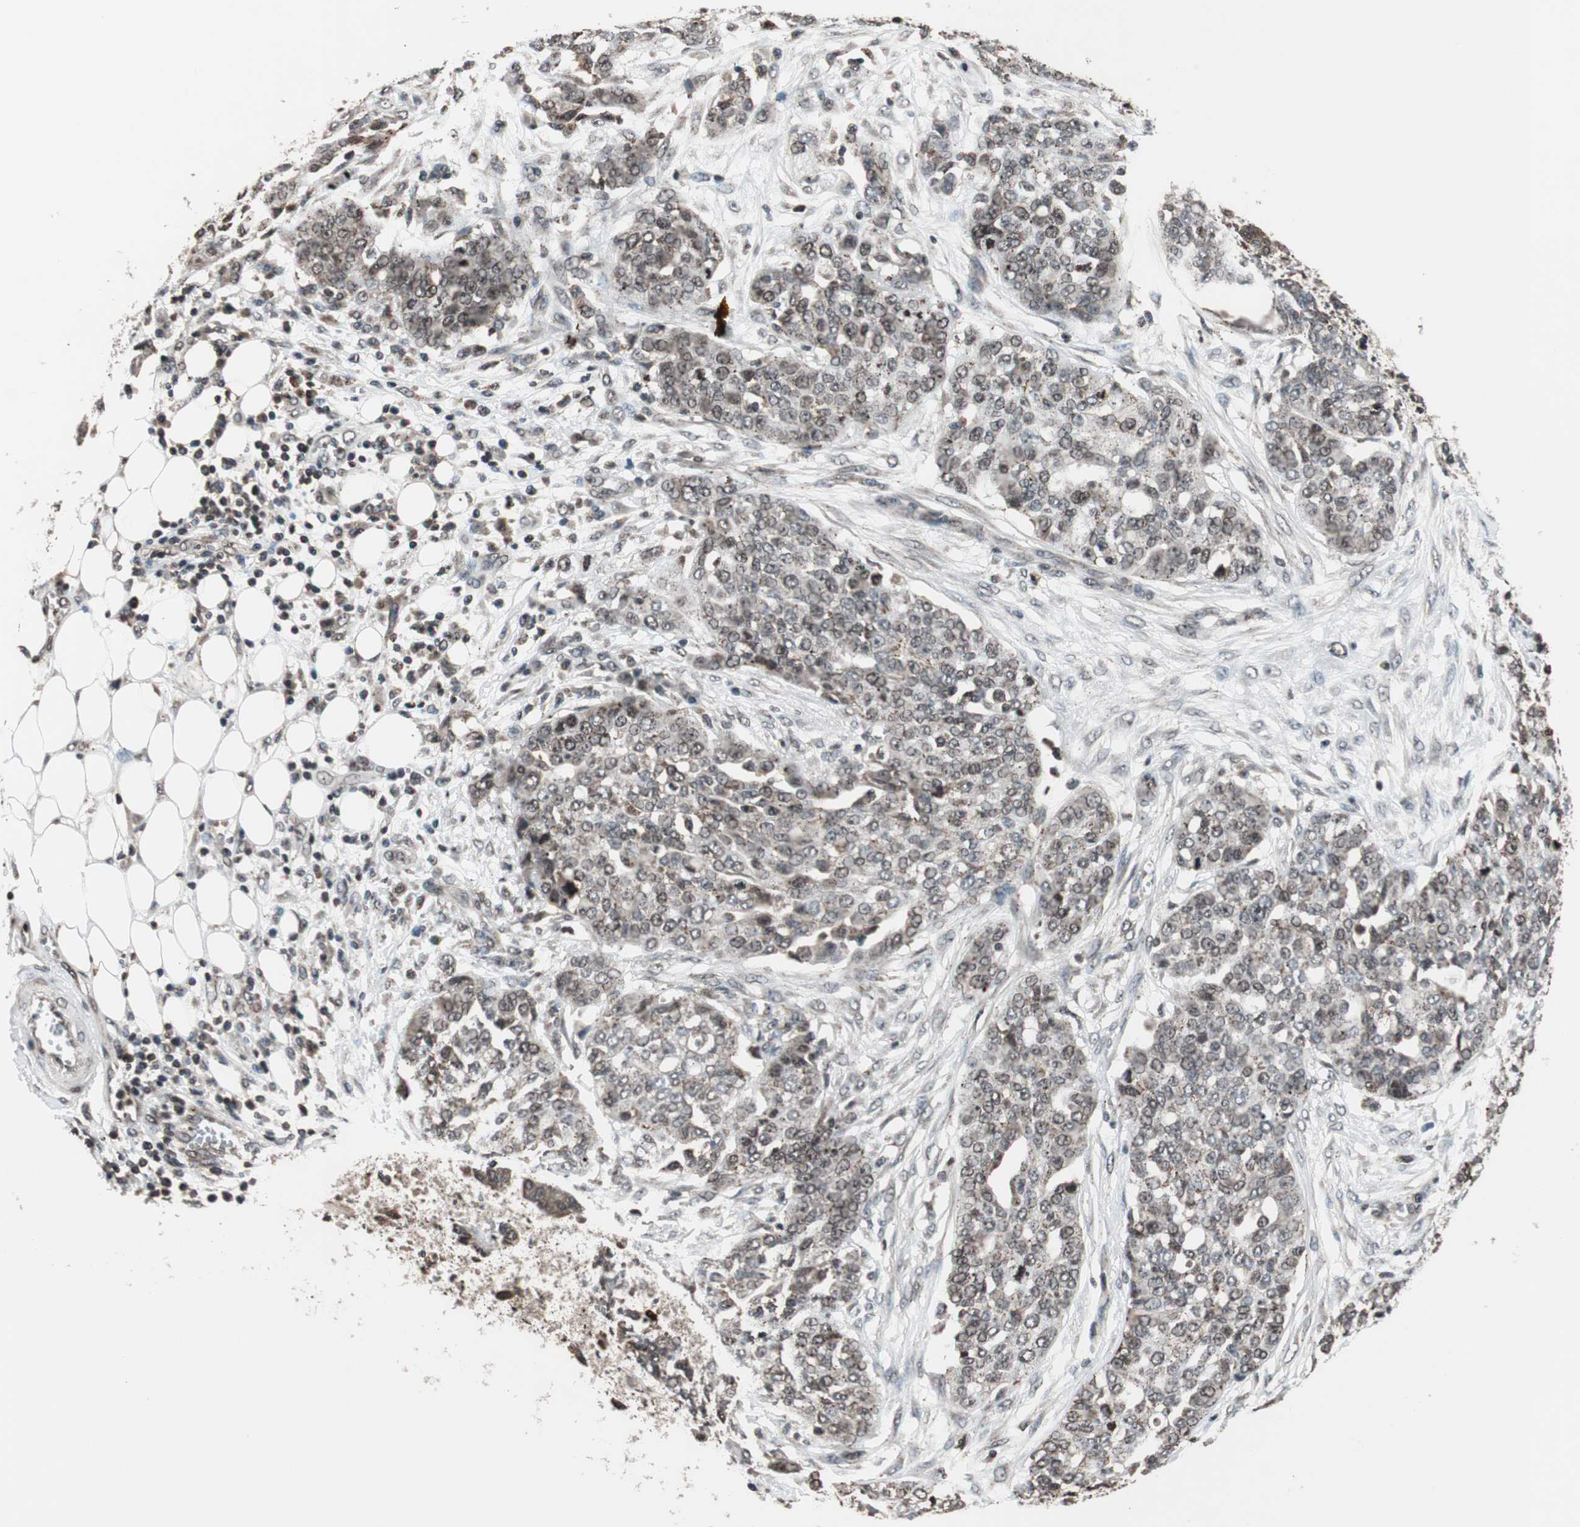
{"staining": {"intensity": "weak", "quantity": "25%-75%", "location": "nuclear"}, "tissue": "ovarian cancer", "cell_type": "Tumor cells", "image_type": "cancer", "snomed": [{"axis": "morphology", "description": "Cystadenocarcinoma, serous, NOS"}, {"axis": "topography", "description": "Soft tissue"}, {"axis": "topography", "description": "Ovary"}], "caption": "Human ovarian serous cystadenocarcinoma stained with a protein marker demonstrates weak staining in tumor cells.", "gene": "RFC1", "patient": {"sex": "female", "age": 57}}